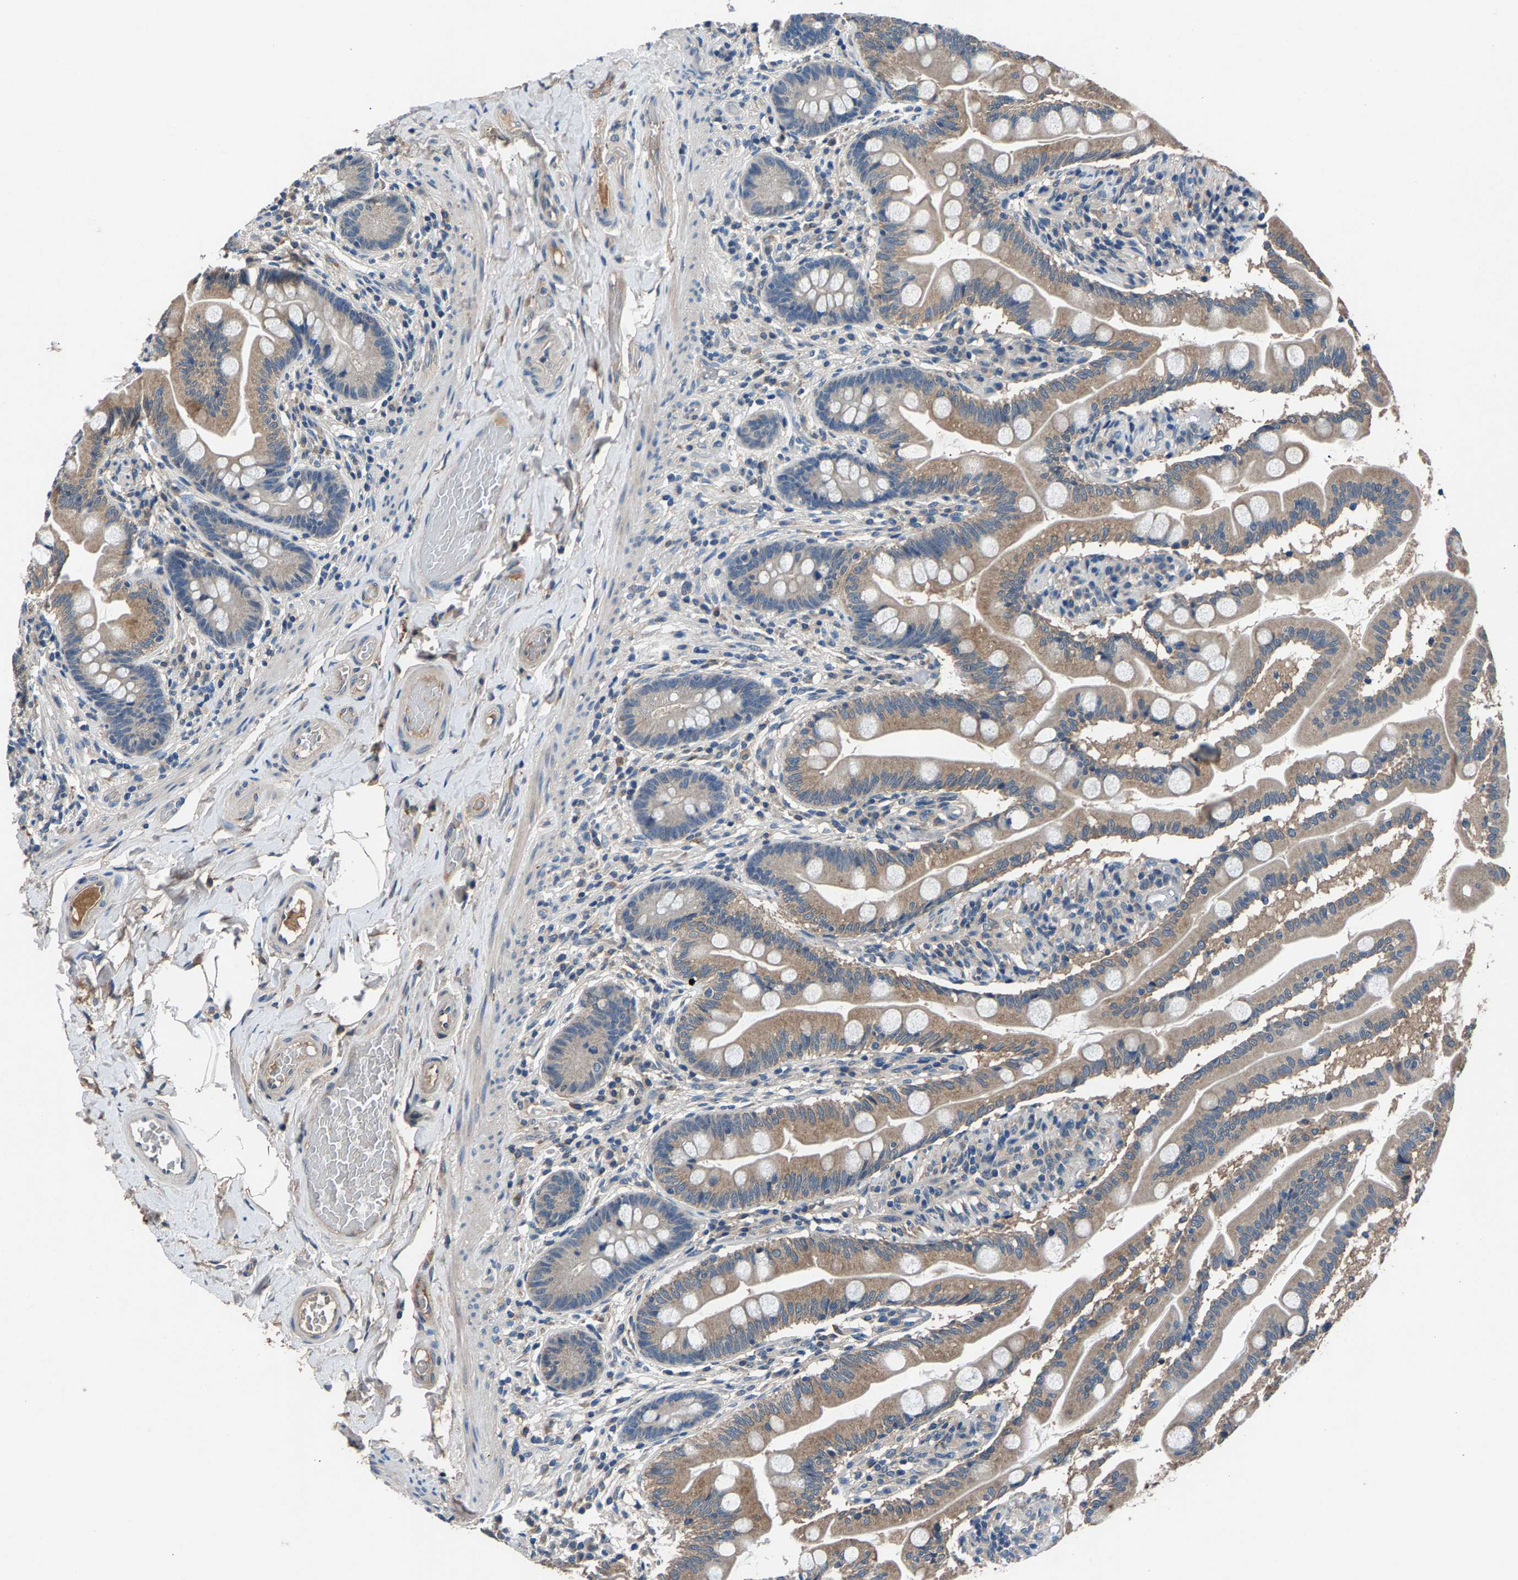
{"staining": {"intensity": "weak", "quantity": ">75%", "location": "cytoplasmic/membranous"}, "tissue": "small intestine", "cell_type": "Glandular cells", "image_type": "normal", "snomed": [{"axis": "morphology", "description": "Normal tissue, NOS"}, {"axis": "topography", "description": "Small intestine"}], "caption": "This photomicrograph shows normal small intestine stained with IHC to label a protein in brown. The cytoplasmic/membranous of glandular cells show weak positivity for the protein. Nuclei are counter-stained blue.", "gene": "PRXL2C", "patient": {"sex": "female", "age": 56}}